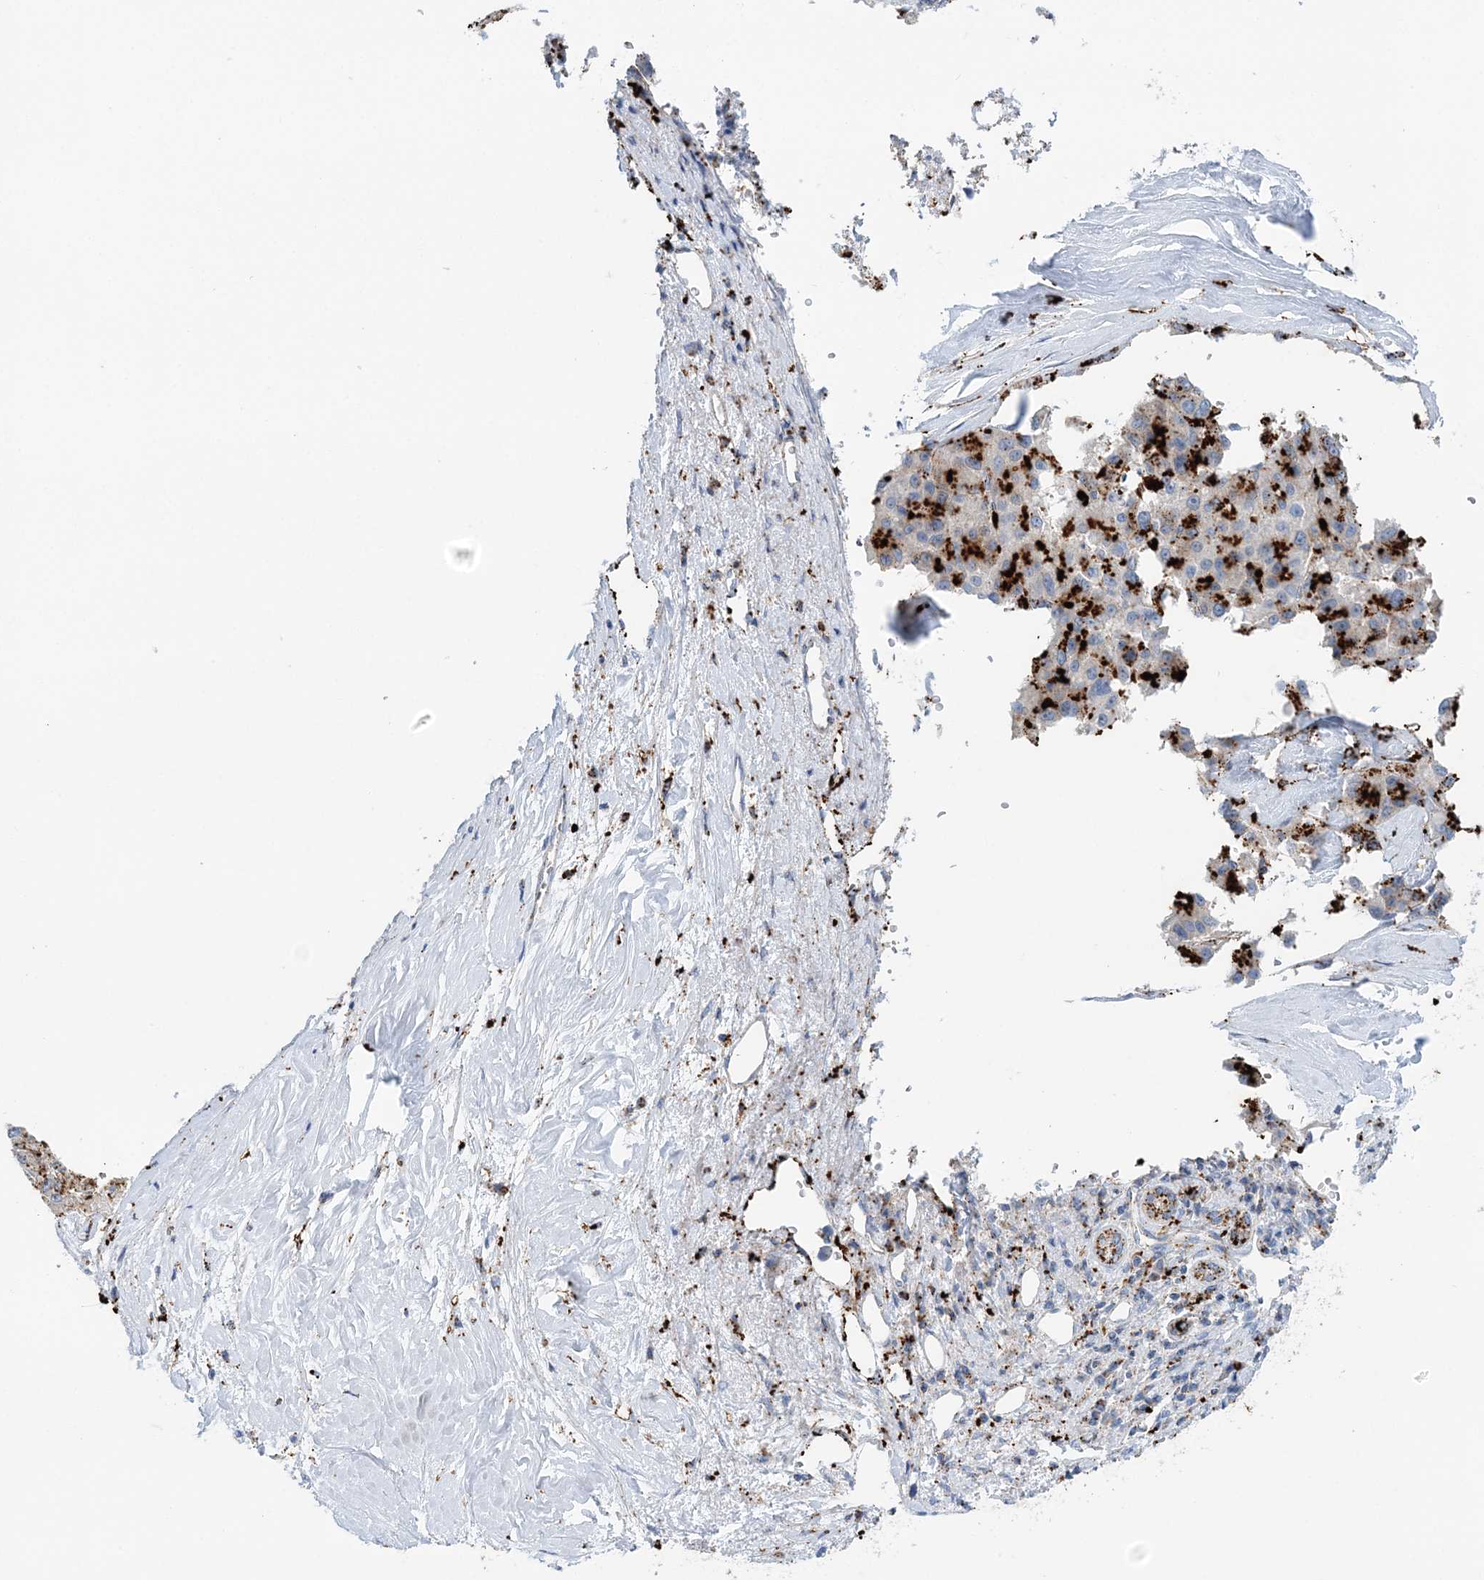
{"staining": {"intensity": "strong", "quantity": "25%-75%", "location": "cytoplasmic/membranous"}, "tissue": "liver cancer", "cell_type": "Tumor cells", "image_type": "cancer", "snomed": [{"axis": "morphology", "description": "Carcinoma, Hepatocellular, NOS"}, {"axis": "topography", "description": "Liver"}], "caption": "A brown stain highlights strong cytoplasmic/membranous positivity of a protein in liver cancer tumor cells.", "gene": "TPP1", "patient": {"sex": "male", "age": 80}}